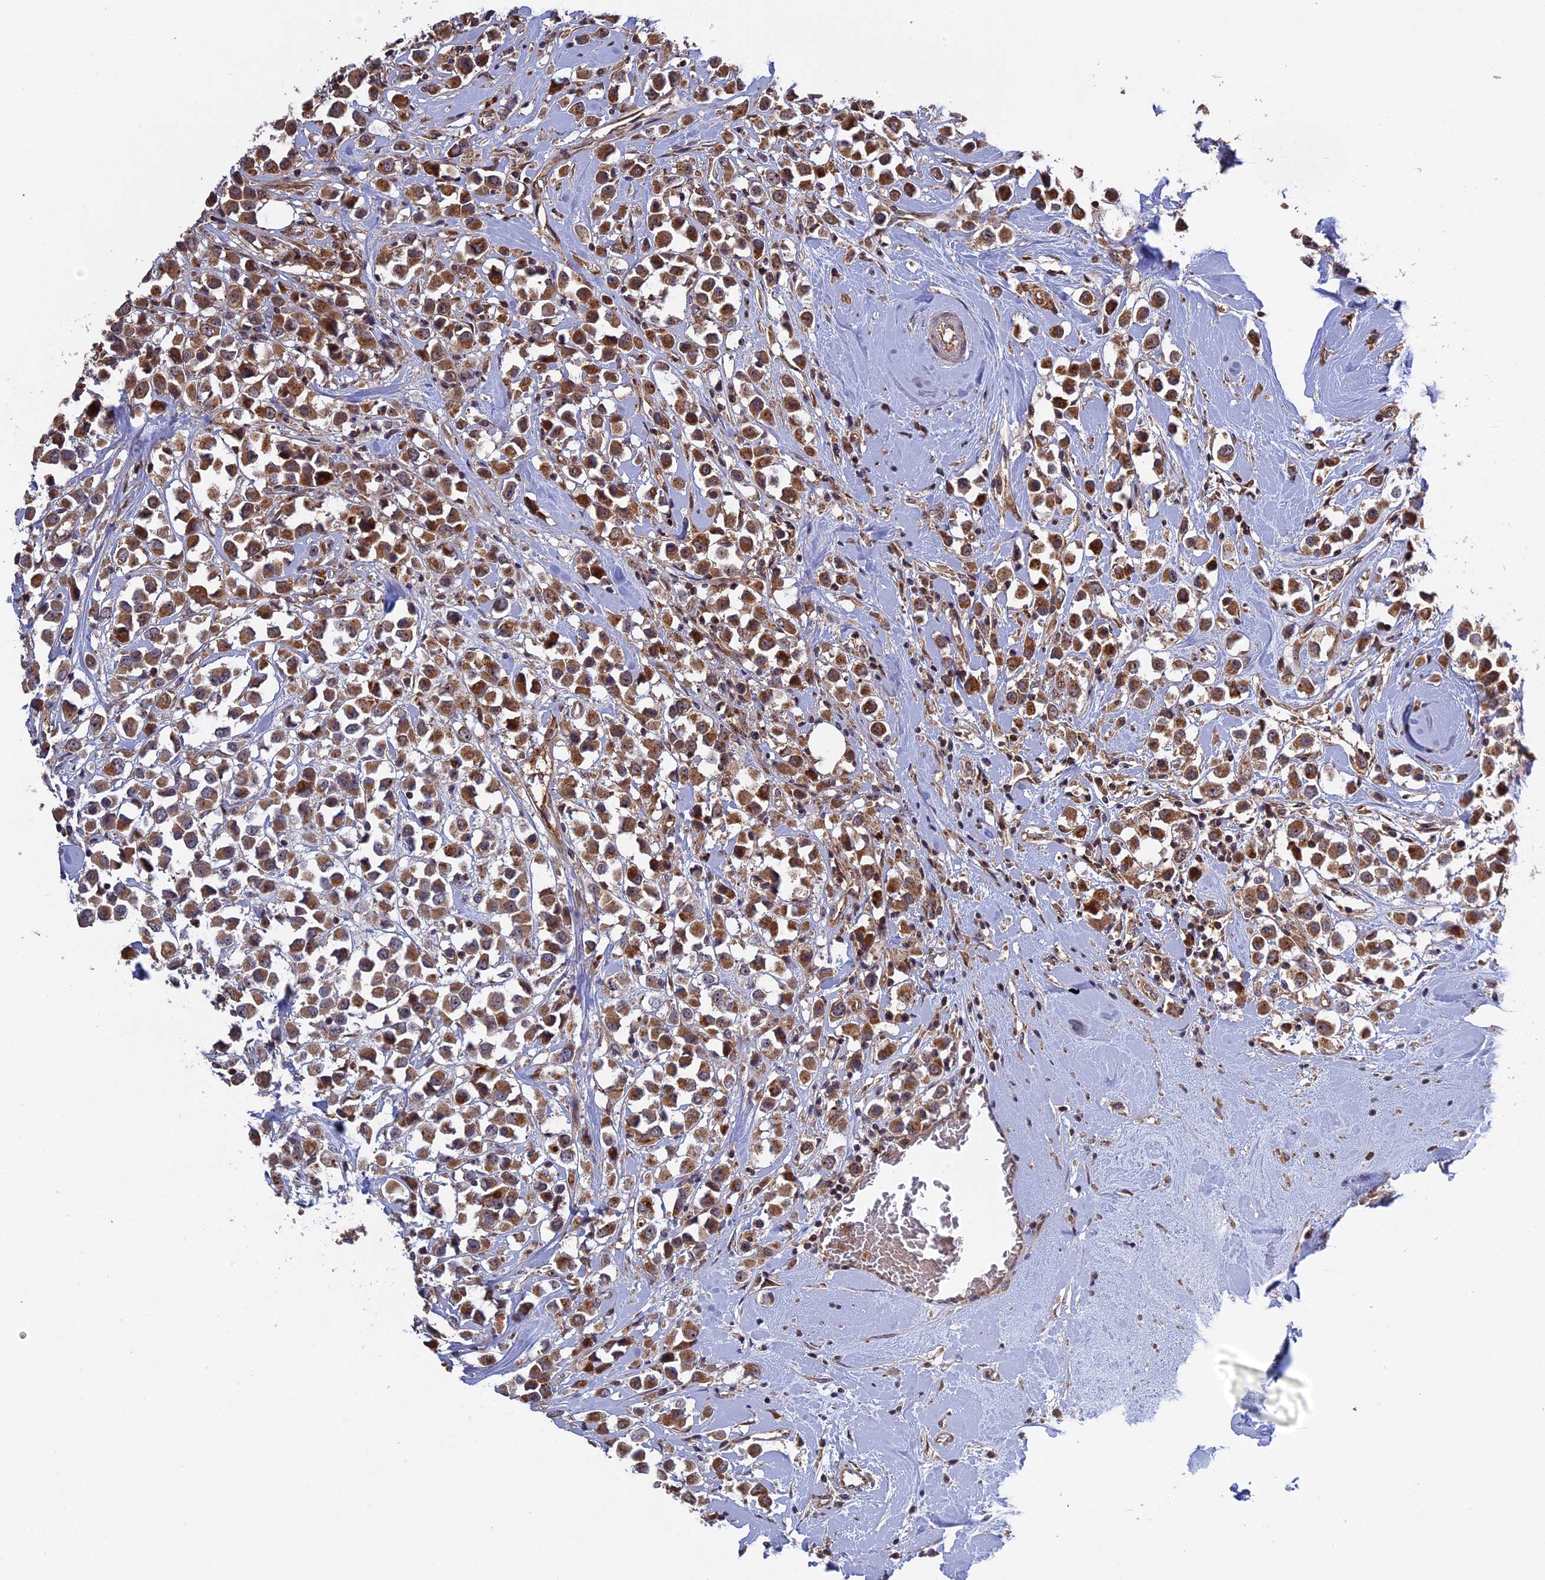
{"staining": {"intensity": "moderate", "quantity": ">75%", "location": "cytoplasmic/membranous"}, "tissue": "breast cancer", "cell_type": "Tumor cells", "image_type": "cancer", "snomed": [{"axis": "morphology", "description": "Duct carcinoma"}, {"axis": "topography", "description": "Breast"}], "caption": "This histopathology image exhibits immunohistochemistry (IHC) staining of human breast invasive ductal carcinoma, with medium moderate cytoplasmic/membranous staining in about >75% of tumor cells.", "gene": "FERMT1", "patient": {"sex": "female", "age": 61}}